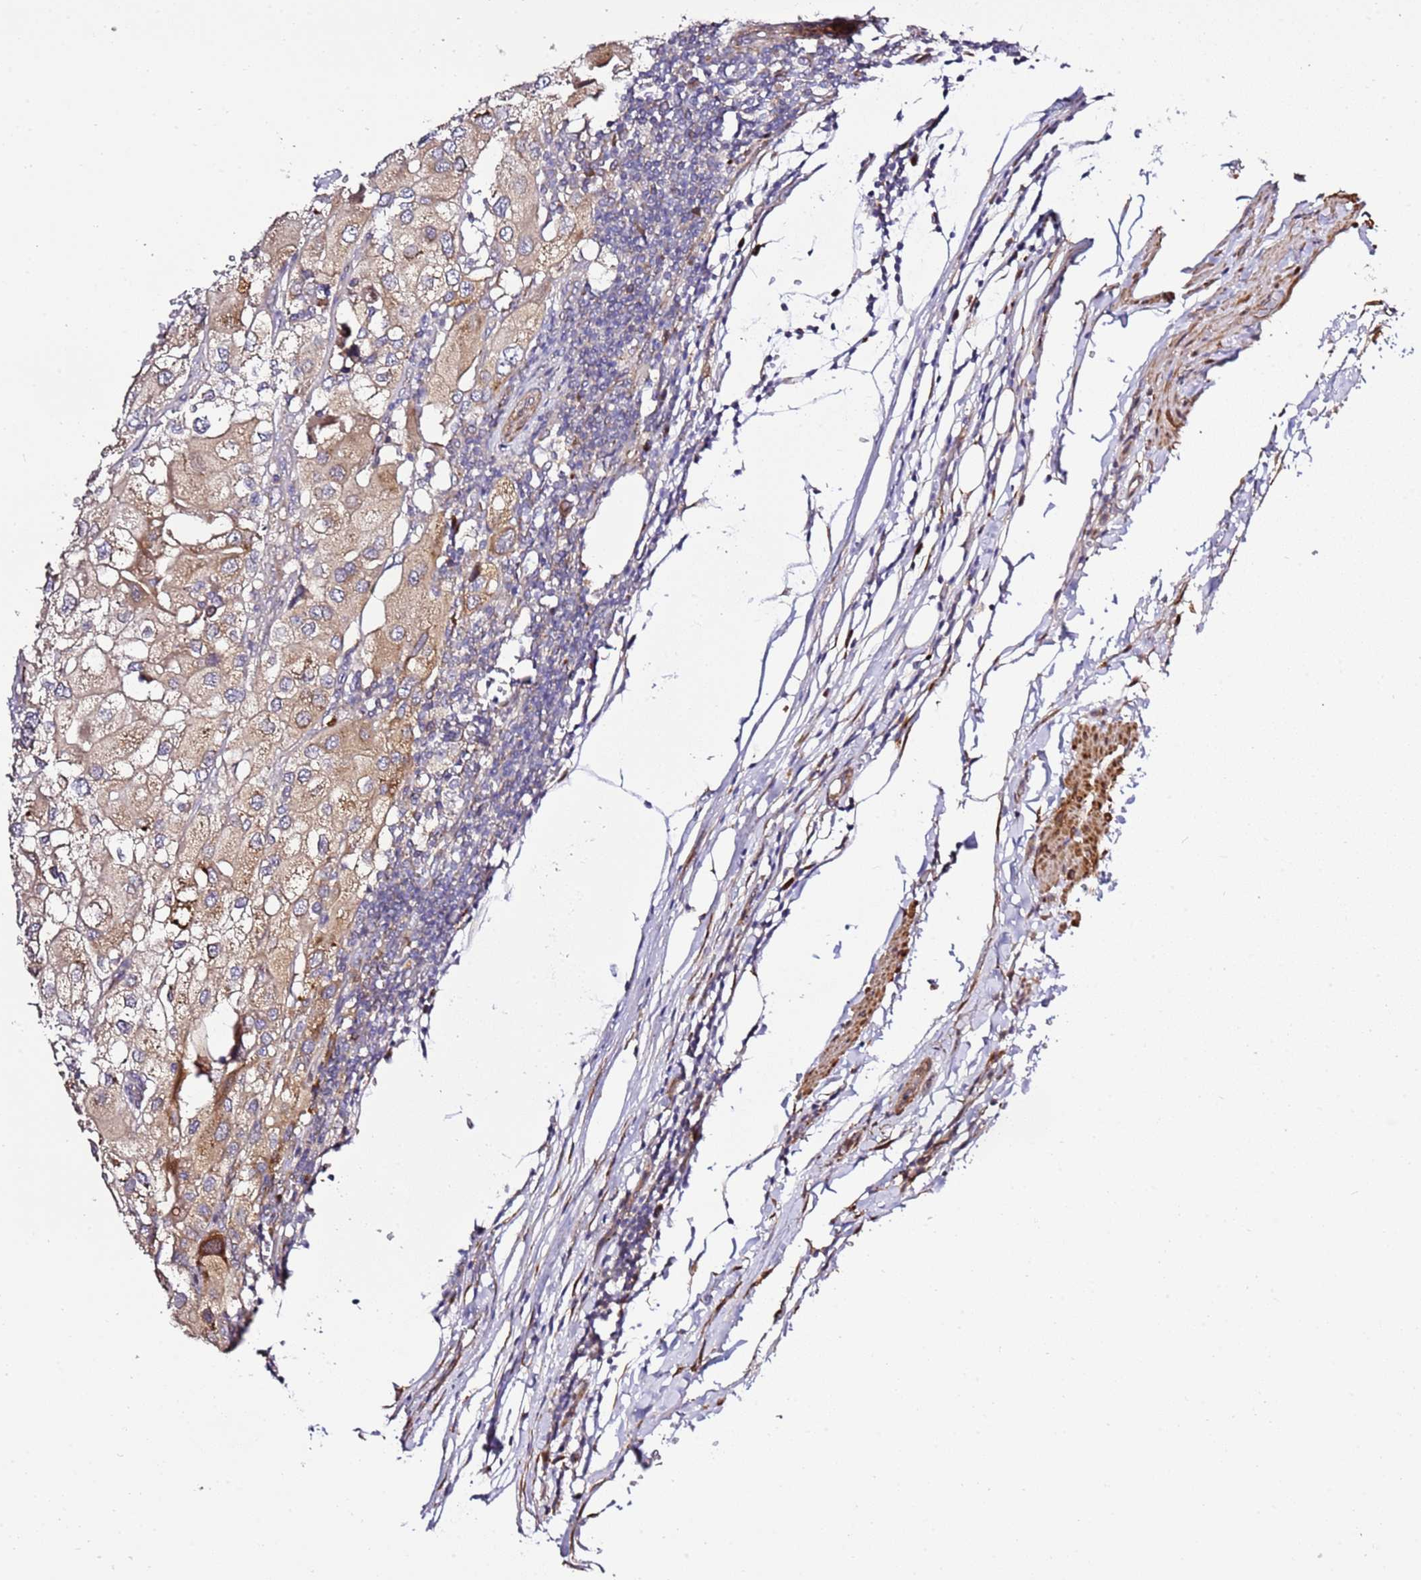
{"staining": {"intensity": "weak", "quantity": ">75%", "location": "cytoplasmic/membranous"}, "tissue": "urothelial cancer", "cell_type": "Tumor cells", "image_type": "cancer", "snomed": [{"axis": "morphology", "description": "Urothelial carcinoma, High grade"}, {"axis": "topography", "description": "Urinary bladder"}], "caption": "Weak cytoplasmic/membranous protein expression is seen in about >75% of tumor cells in urothelial carcinoma (high-grade).", "gene": "PVRIG", "patient": {"sex": "male", "age": 64}}